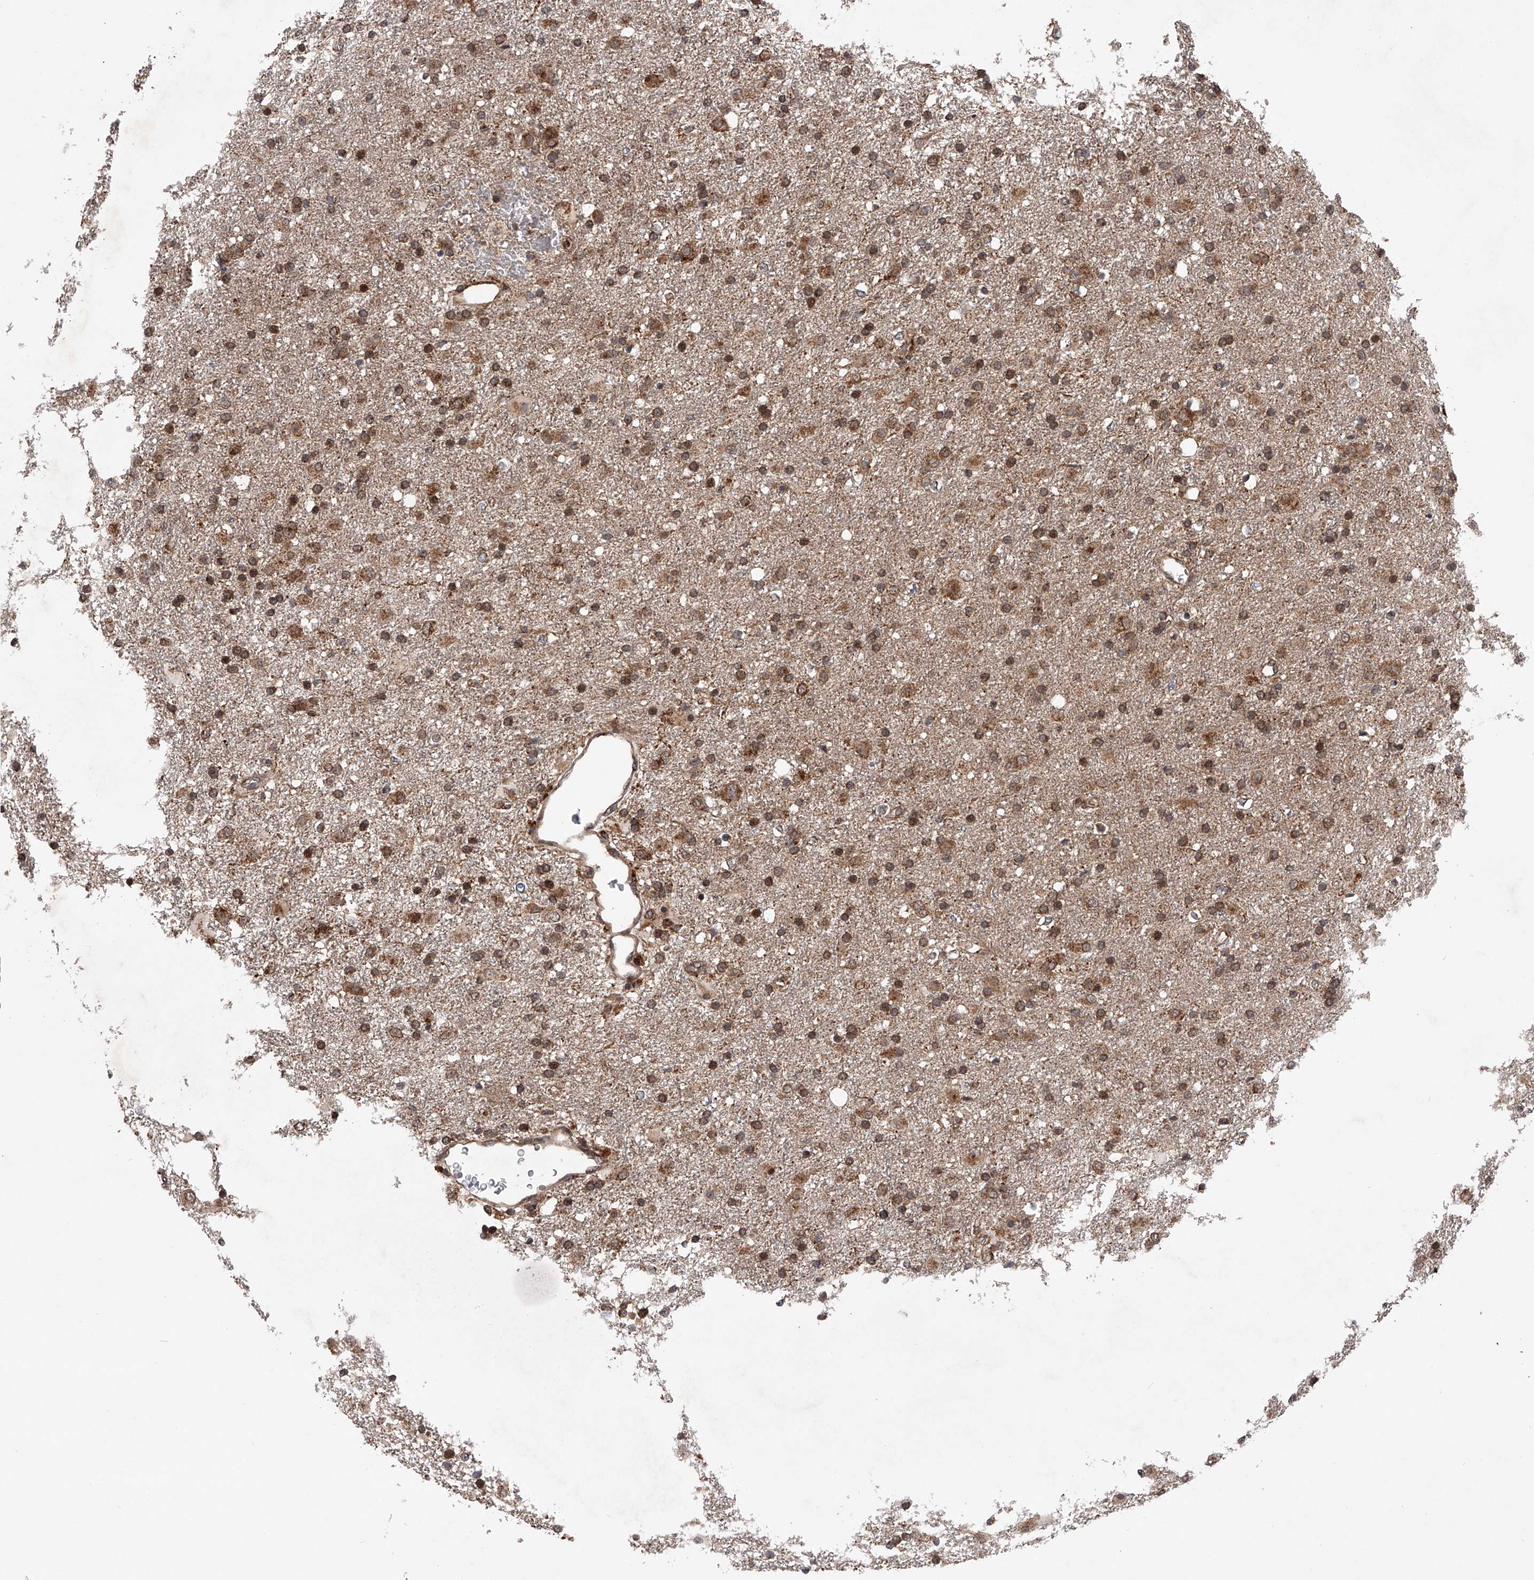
{"staining": {"intensity": "moderate", "quantity": ">75%", "location": "cytoplasmic/membranous"}, "tissue": "glioma", "cell_type": "Tumor cells", "image_type": "cancer", "snomed": [{"axis": "morphology", "description": "Glioma, malignant, Low grade"}, {"axis": "topography", "description": "Brain"}], "caption": "Tumor cells exhibit medium levels of moderate cytoplasmic/membranous expression in approximately >75% of cells in glioma. The protein is stained brown, and the nuclei are stained in blue (DAB IHC with brightfield microscopy, high magnification).", "gene": "MAP3K11", "patient": {"sex": "male", "age": 65}}